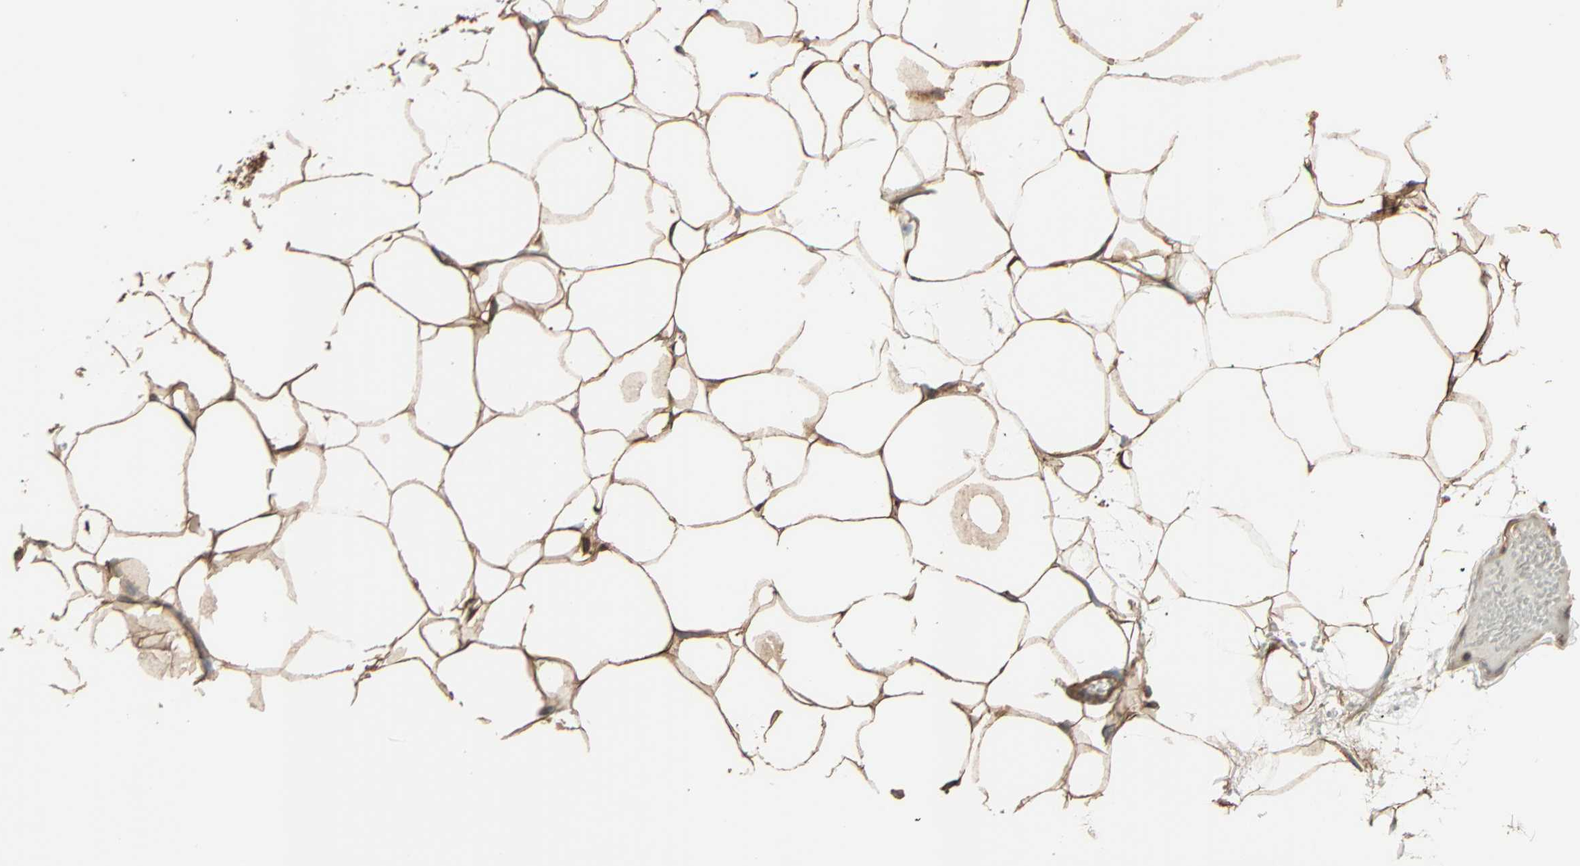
{"staining": {"intensity": "strong", "quantity": ">75%", "location": "cytoplasmic/membranous"}, "tissue": "adipose tissue", "cell_type": "Adipocytes", "image_type": "normal", "snomed": [{"axis": "morphology", "description": "Normal tissue, NOS"}, {"axis": "topography", "description": "Breast"}, {"axis": "topography", "description": "Adipose tissue"}], "caption": "Protein expression analysis of unremarkable human adipose tissue reveals strong cytoplasmic/membranous staining in about >75% of adipocytes. (brown staining indicates protein expression, while blue staining denotes nuclei).", "gene": "GALNT3", "patient": {"sex": "female", "age": 25}}